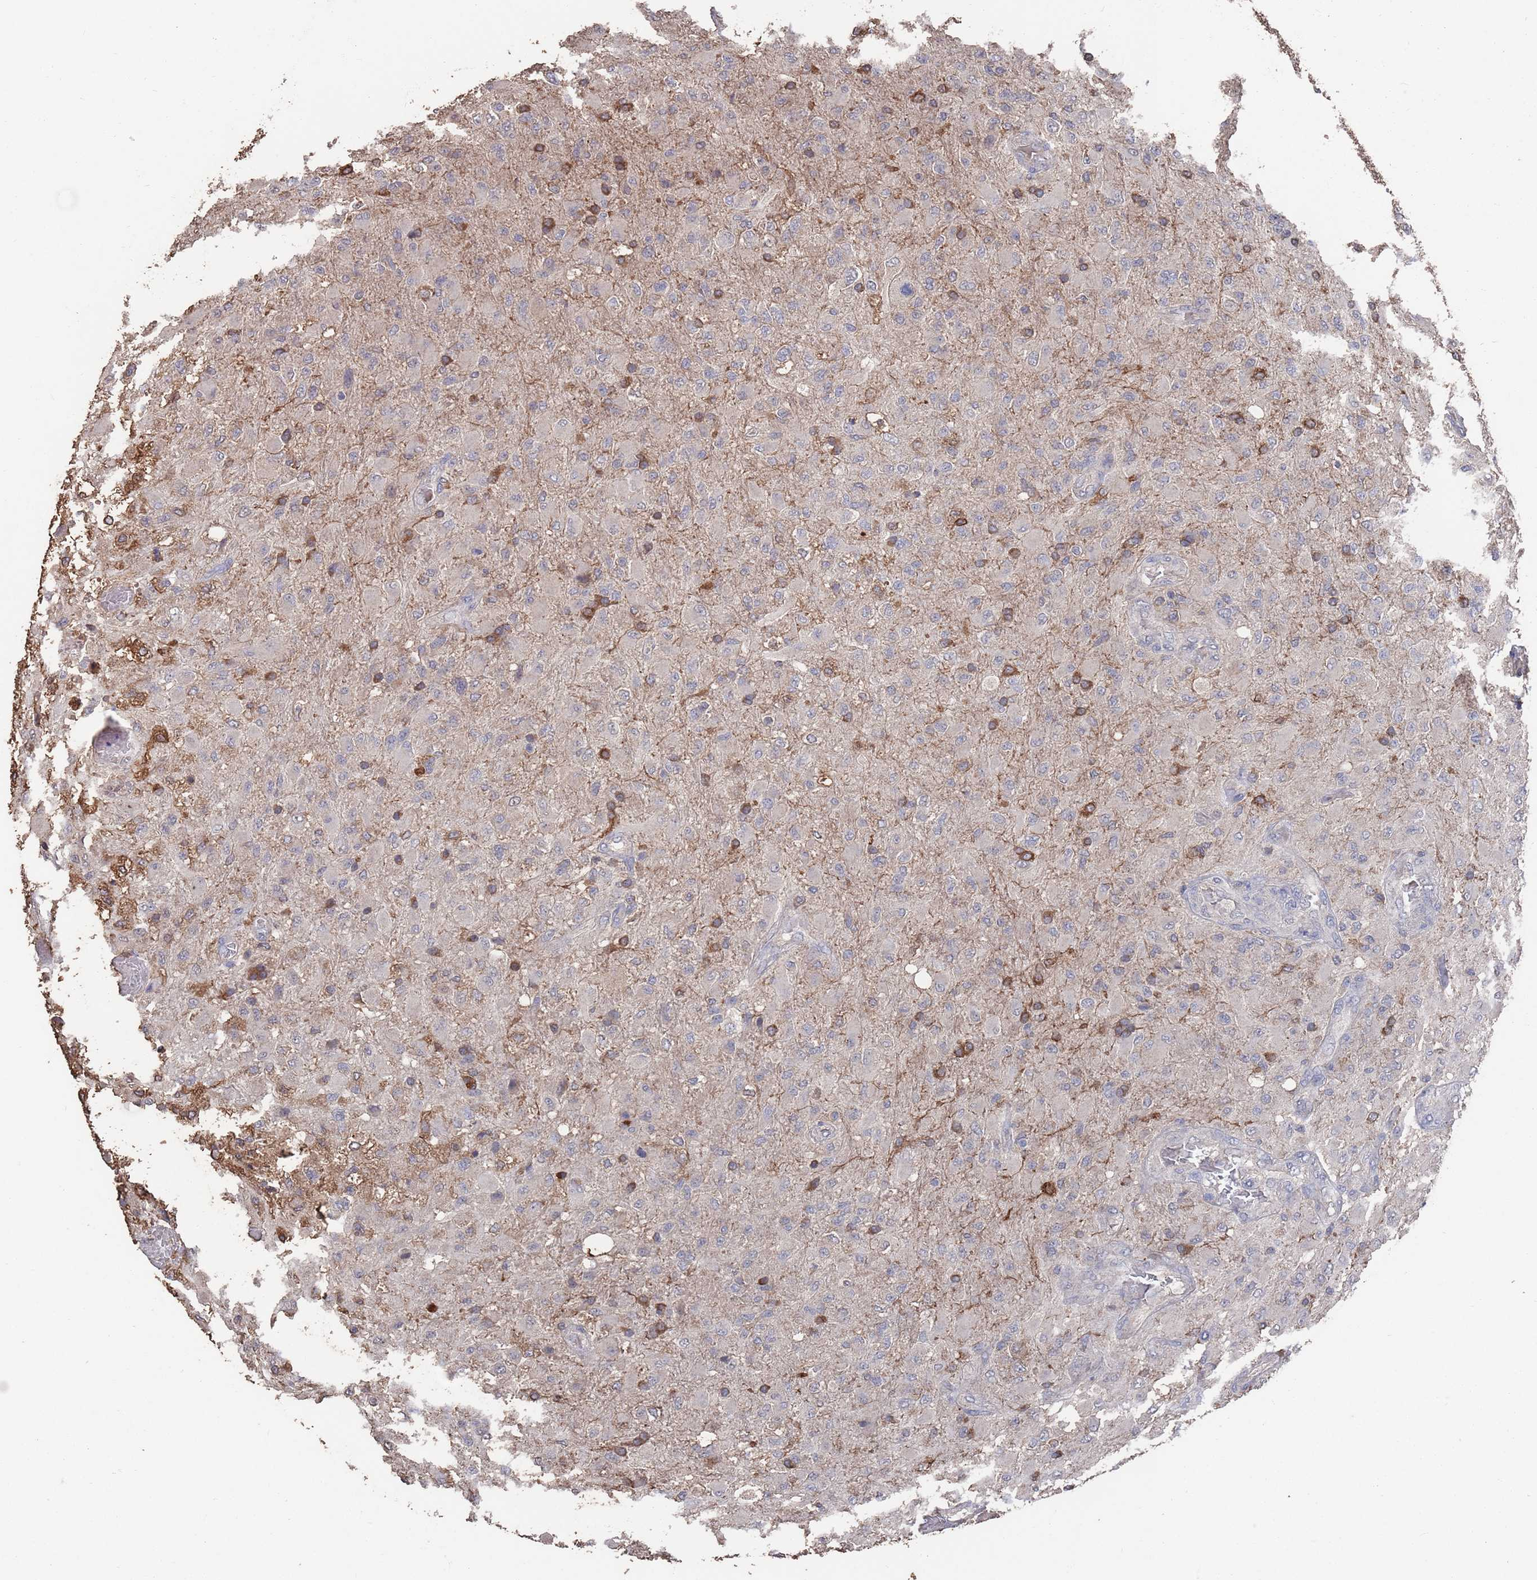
{"staining": {"intensity": "moderate", "quantity": "<25%", "location": "cytoplasmic/membranous"}, "tissue": "glioma", "cell_type": "Tumor cells", "image_type": "cancer", "snomed": [{"axis": "morphology", "description": "Glioma, malignant, Low grade"}, {"axis": "topography", "description": "Brain"}], "caption": "The immunohistochemical stain labels moderate cytoplasmic/membranous expression in tumor cells of malignant glioma (low-grade) tissue. (IHC, brightfield microscopy, high magnification).", "gene": "BTBD18", "patient": {"sex": "male", "age": 65}}